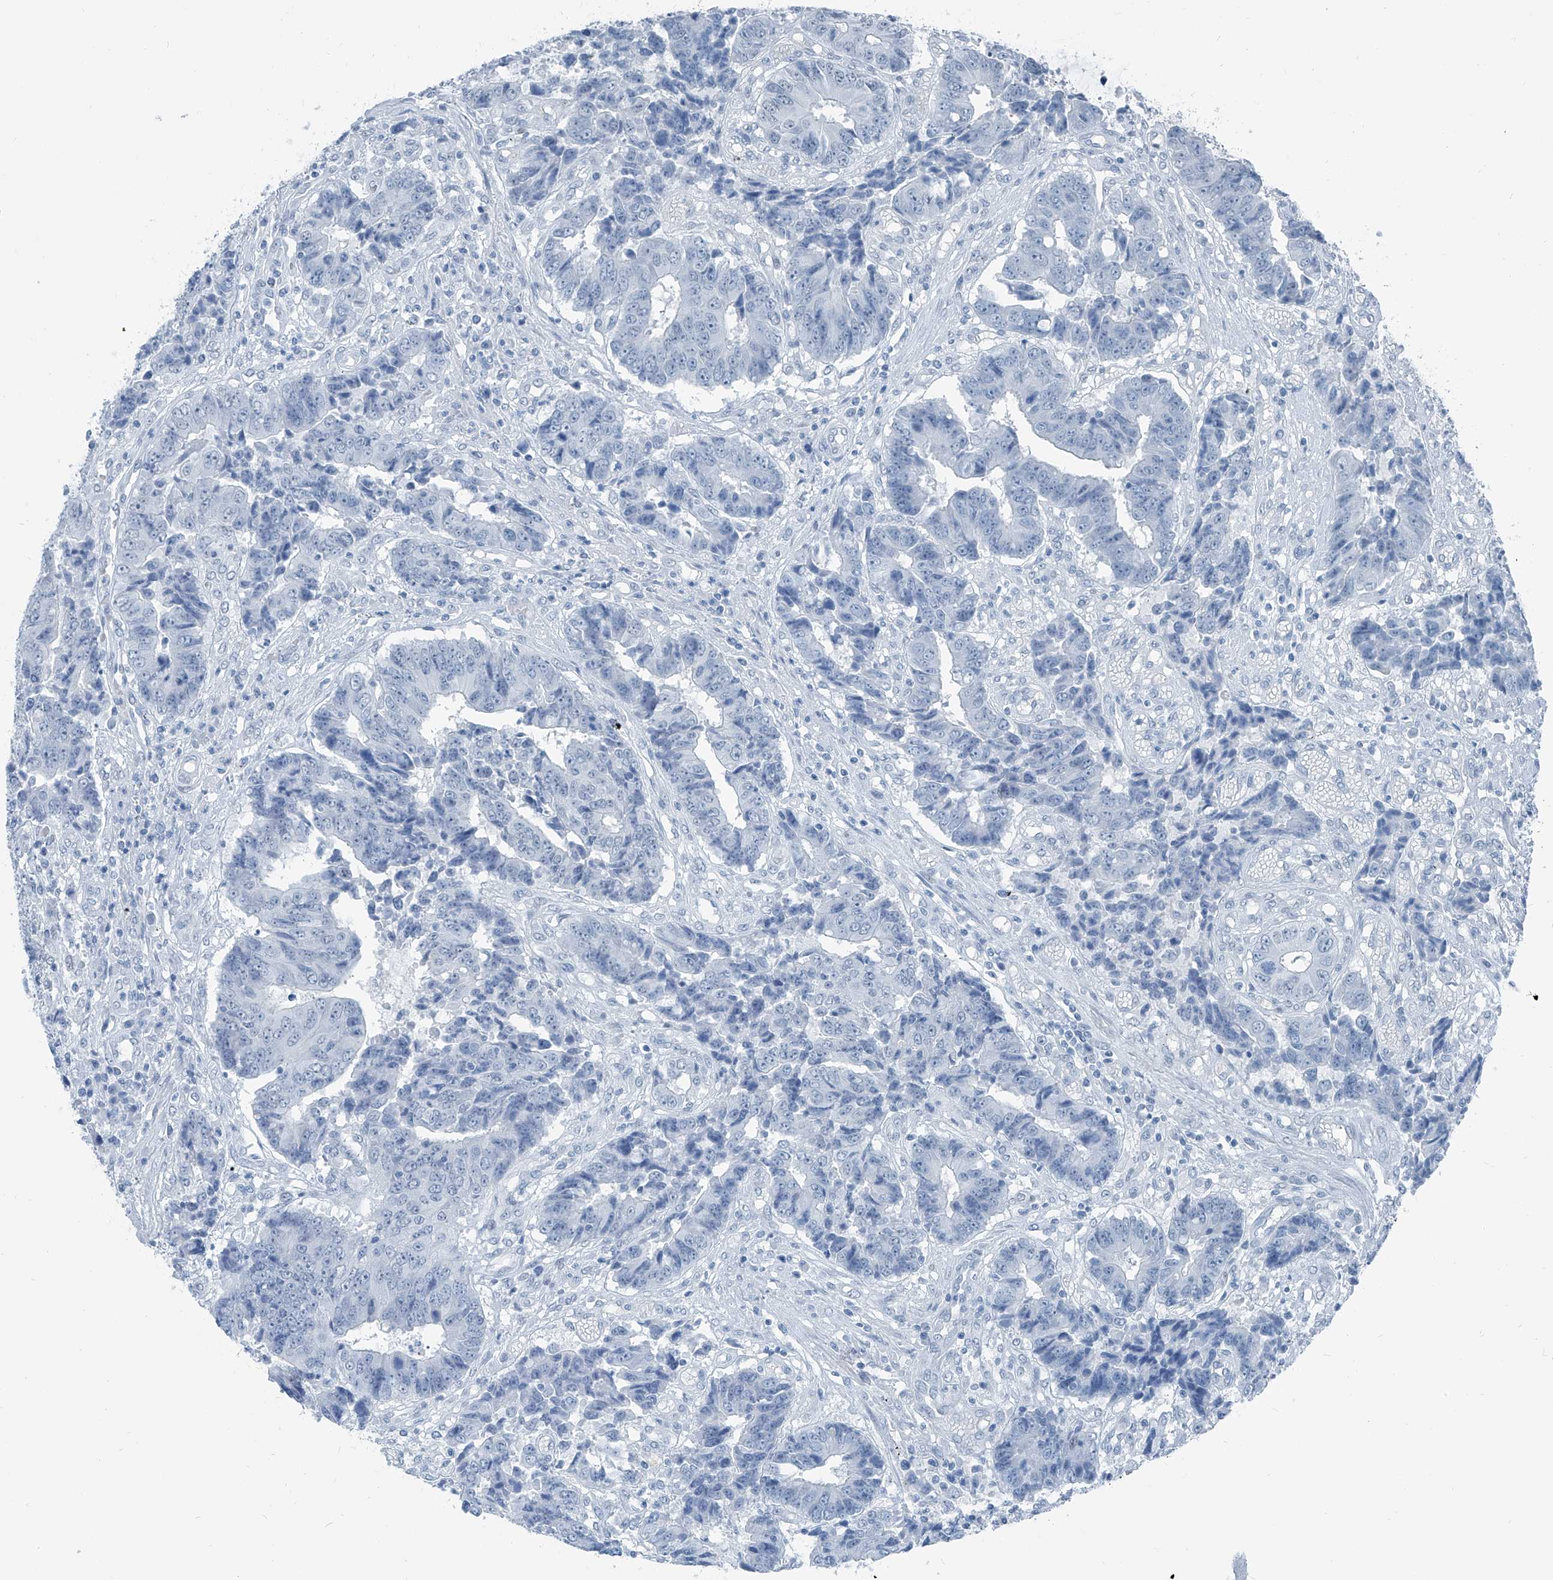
{"staining": {"intensity": "negative", "quantity": "none", "location": "none"}, "tissue": "colorectal cancer", "cell_type": "Tumor cells", "image_type": "cancer", "snomed": [{"axis": "morphology", "description": "Adenocarcinoma, NOS"}, {"axis": "topography", "description": "Rectum"}], "caption": "Human adenocarcinoma (colorectal) stained for a protein using immunohistochemistry displays no positivity in tumor cells.", "gene": "RGN", "patient": {"sex": "male", "age": 84}}